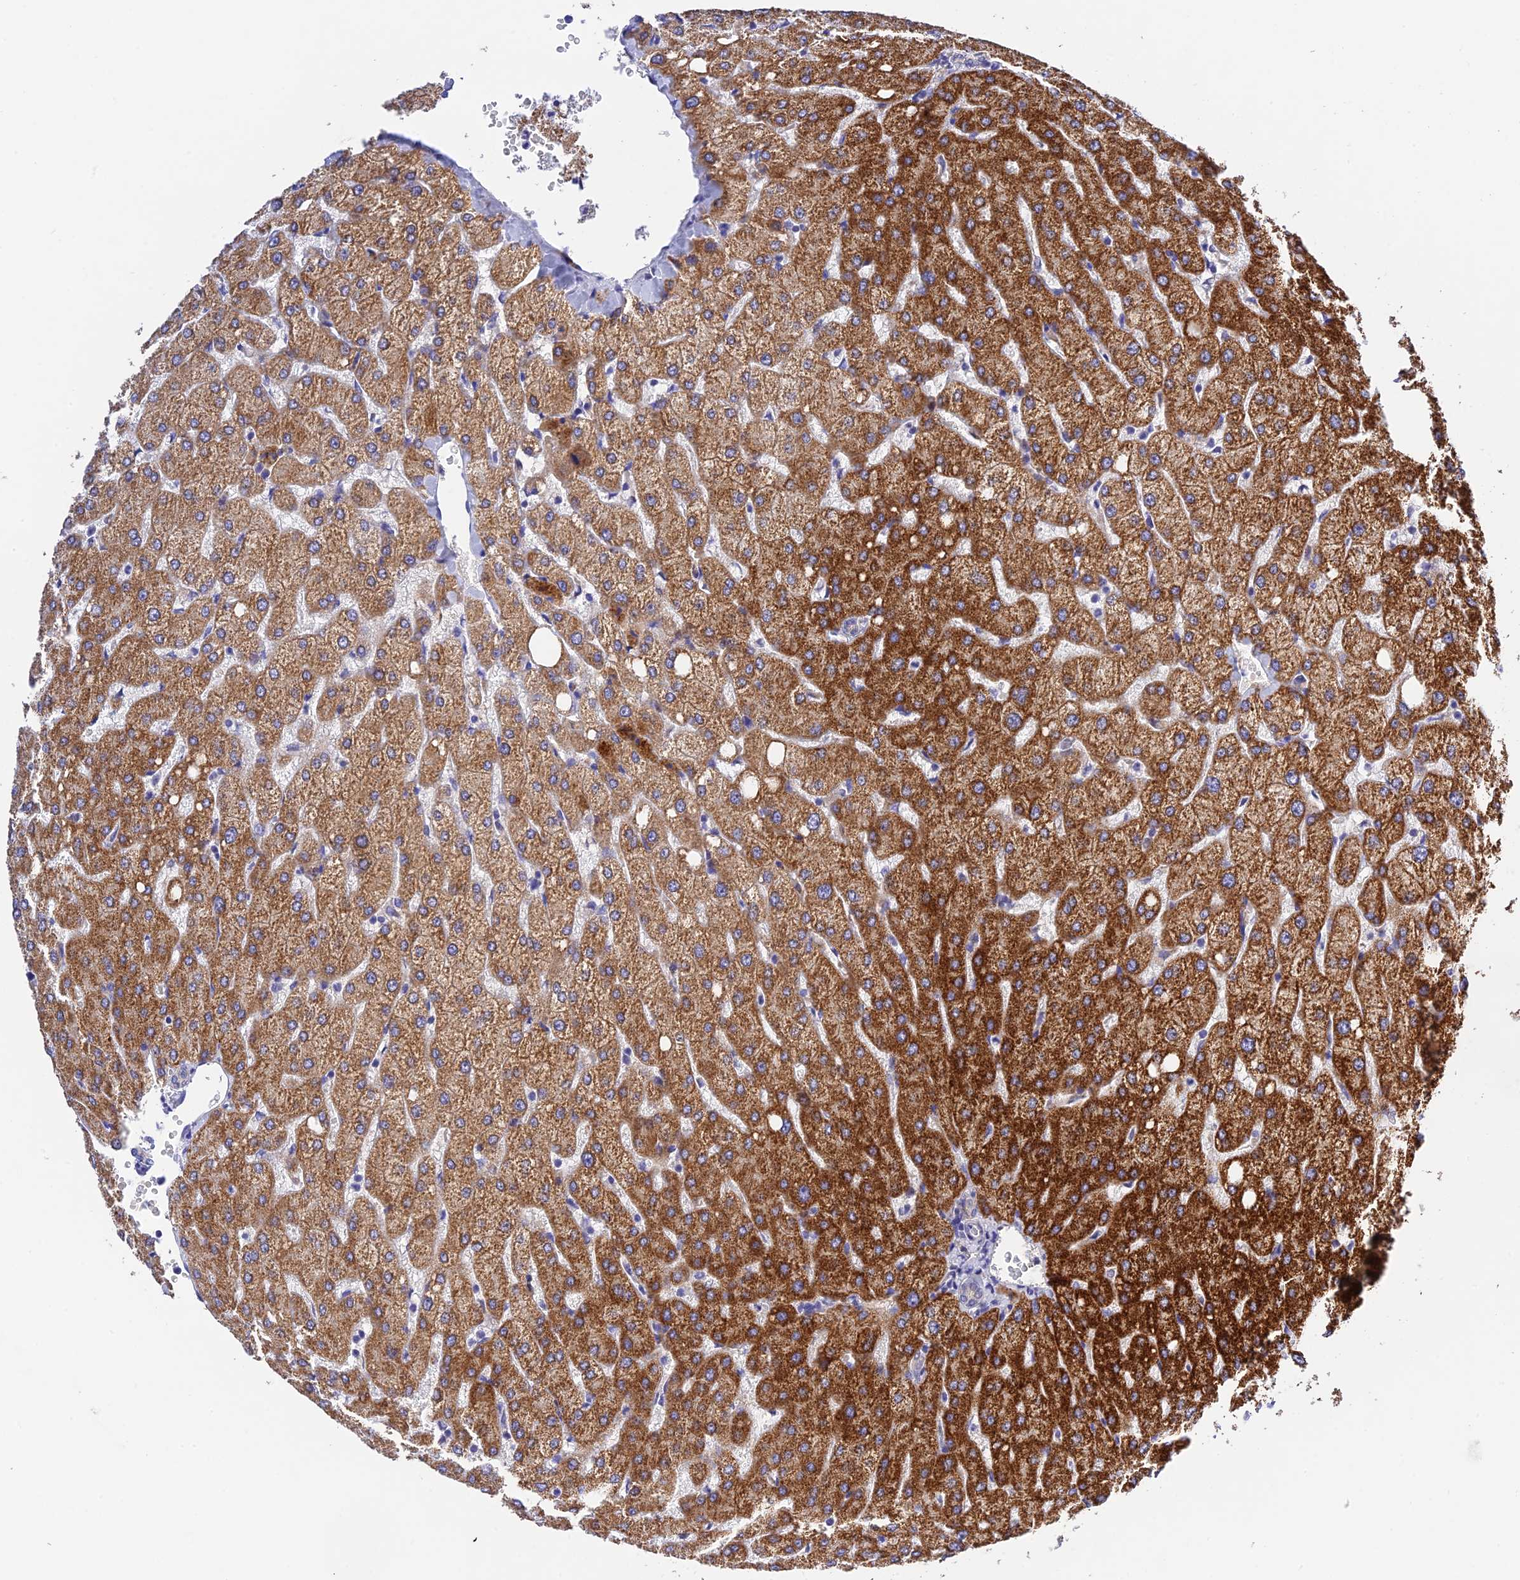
{"staining": {"intensity": "negative", "quantity": "none", "location": "none"}, "tissue": "liver", "cell_type": "Cholangiocytes", "image_type": "normal", "snomed": [{"axis": "morphology", "description": "Normal tissue, NOS"}, {"axis": "topography", "description": "Liver"}], "caption": "DAB (3,3'-diaminobenzidine) immunohistochemical staining of benign liver reveals no significant positivity in cholangiocytes. (DAB (3,3'-diaminobenzidine) immunohistochemistry (IHC) with hematoxylin counter stain).", "gene": "MS4A5", "patient": {"sex": "female", "age": 54}}